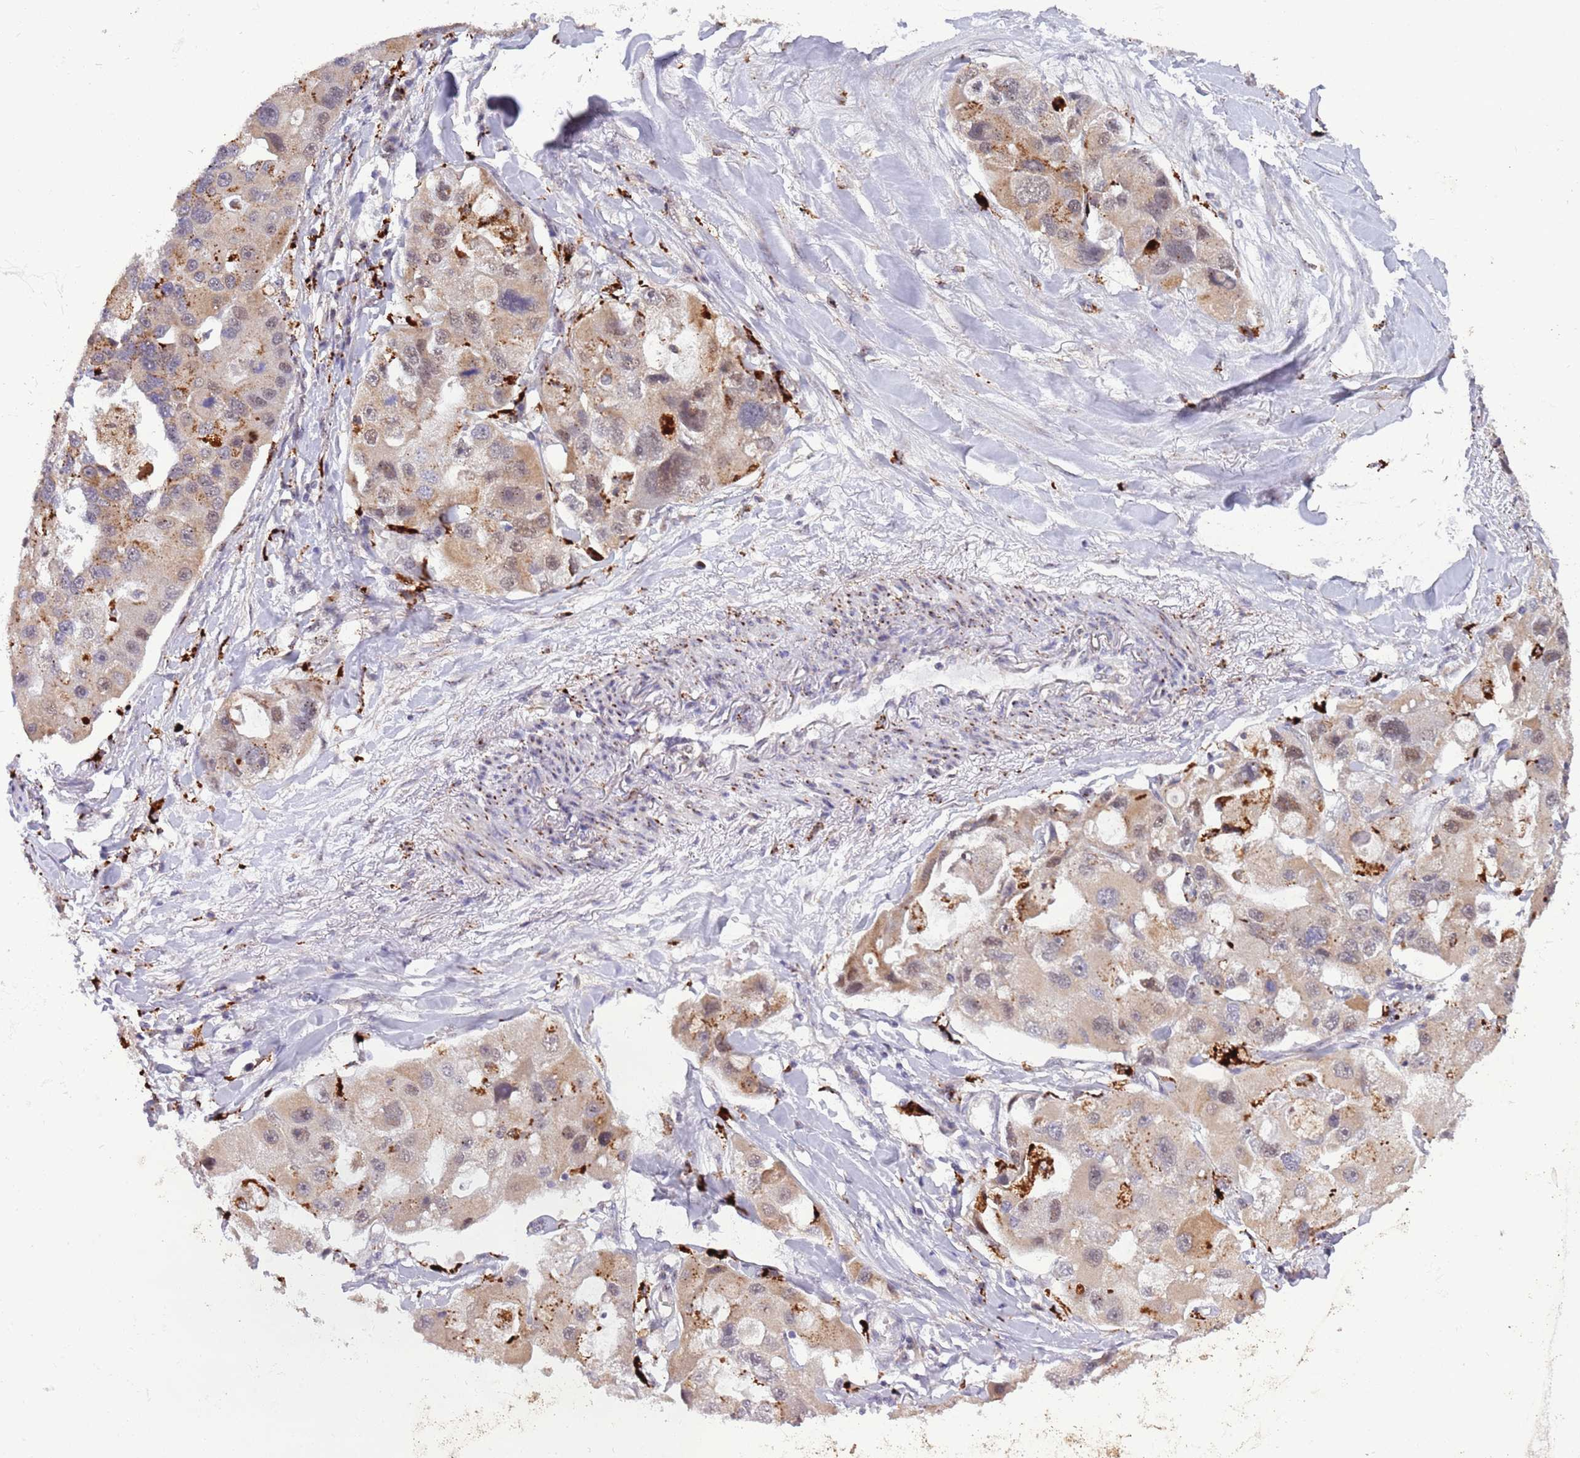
{"staining": {"intensity": "moderate", "quantity": ">75%", "location": "cytoplasmic/membranous,nuclear"}, "tissue": "lung cancer", "cell_type": "Tumor cells", "image_type": "cancer", "snomed": [{"axis": "morphology", "description": "Adenocarcinoma, NOS"}, {"axis": "topography", "description": "Lung"}], "caption": "Adenocarcinoma (lung) was stained to show a protein in brown. There is medium levels of moderate cytoplasmic/membranous and nuclear staining in approximately >75% of tumor cells.", "gene": "TRIM27", "patient": {"sex": "female", "age": 54}}